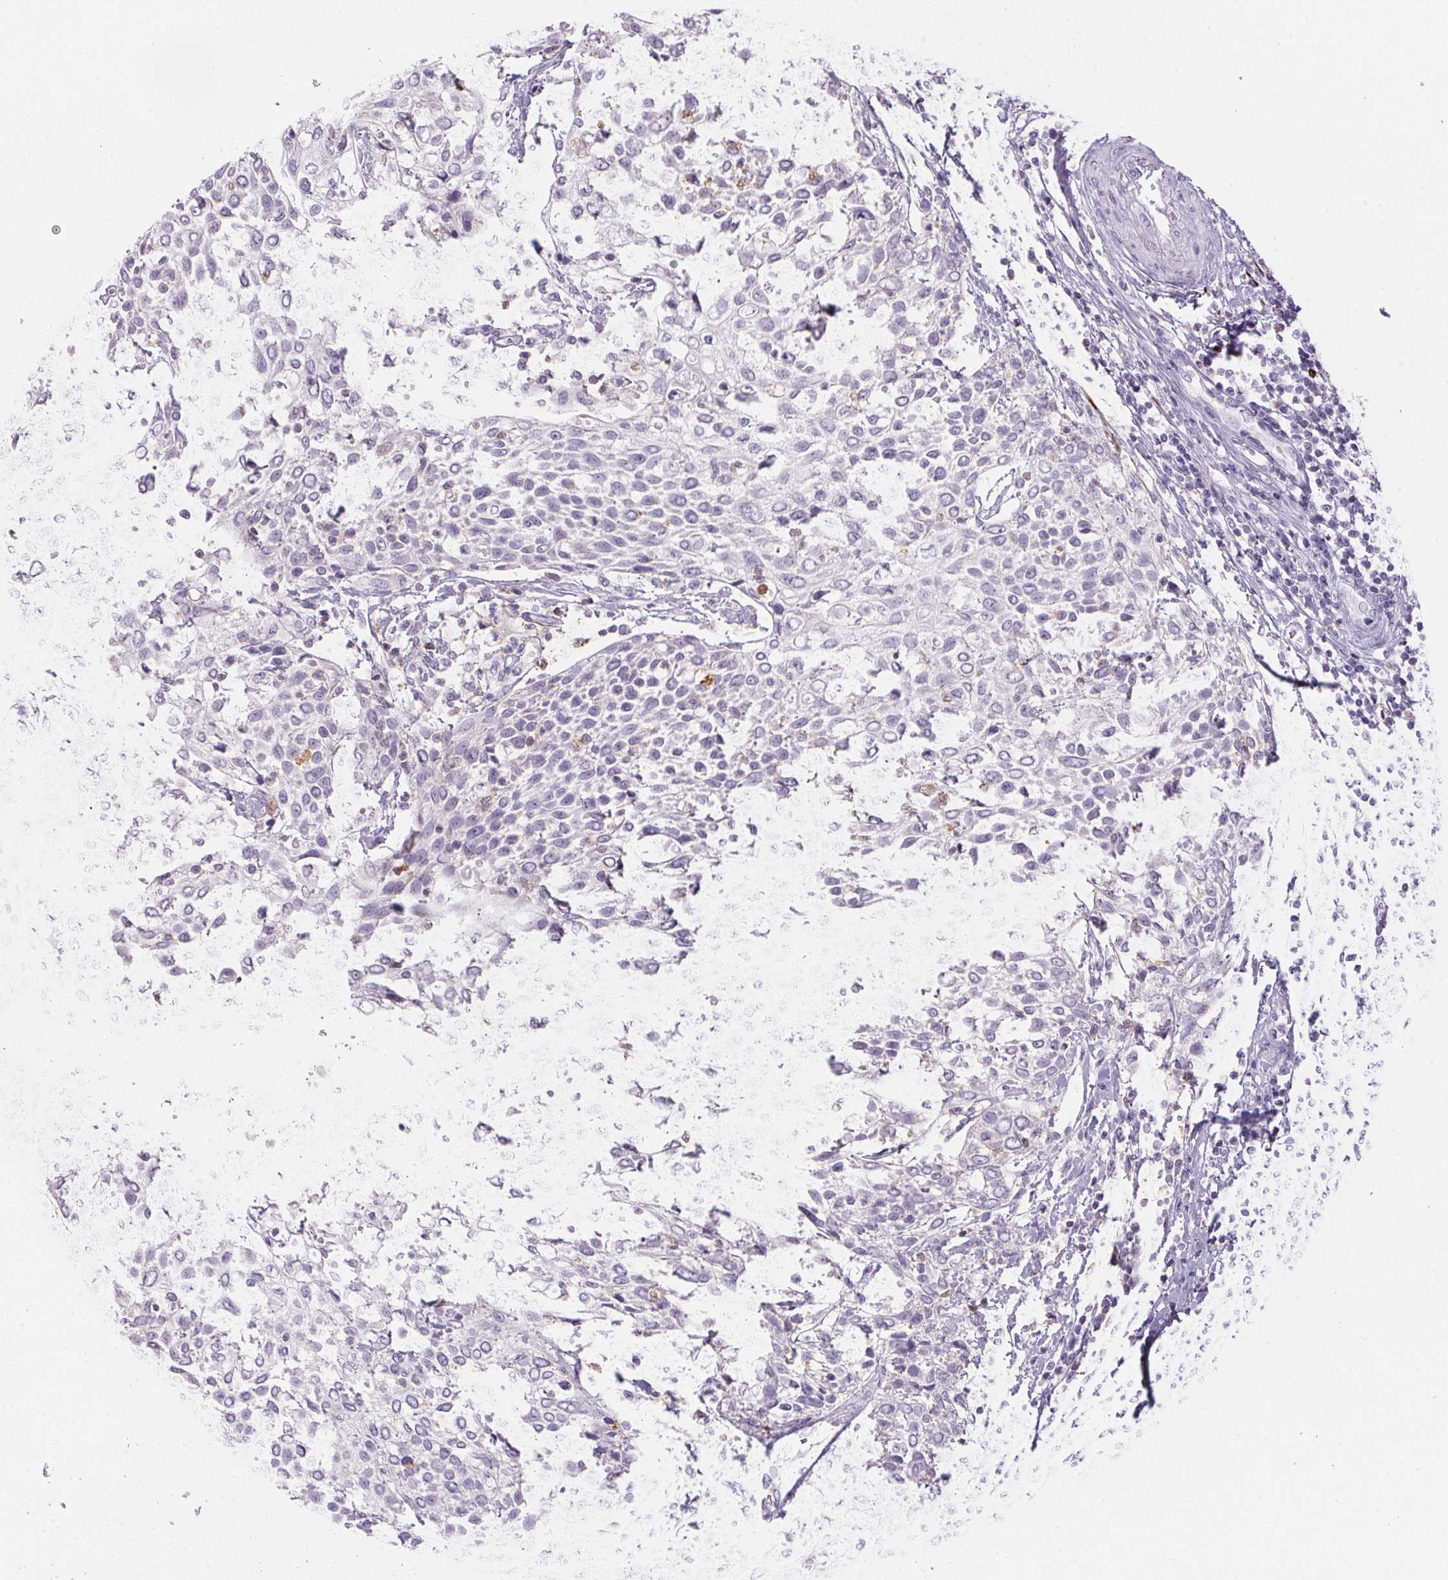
{"staining": {"intensity": "negative", "quantity": "none", "location": "none"}, "tissue": "cervical cancer", "cell_type": "Tumor cells", "image_type": "cancer", "snomed": [{"axis": "morphology", "description": "Squamous cell carcinoma, NOS"}, {"axis": "topography", "description": "Cervix"}], "caption": "Immunohistochemical staining of human cervical squamous cell carcinoma exhibits no significant positivity in tumor cells.", "gene": "ECPAS", "patient": {"sex": "female", "age": 61}}